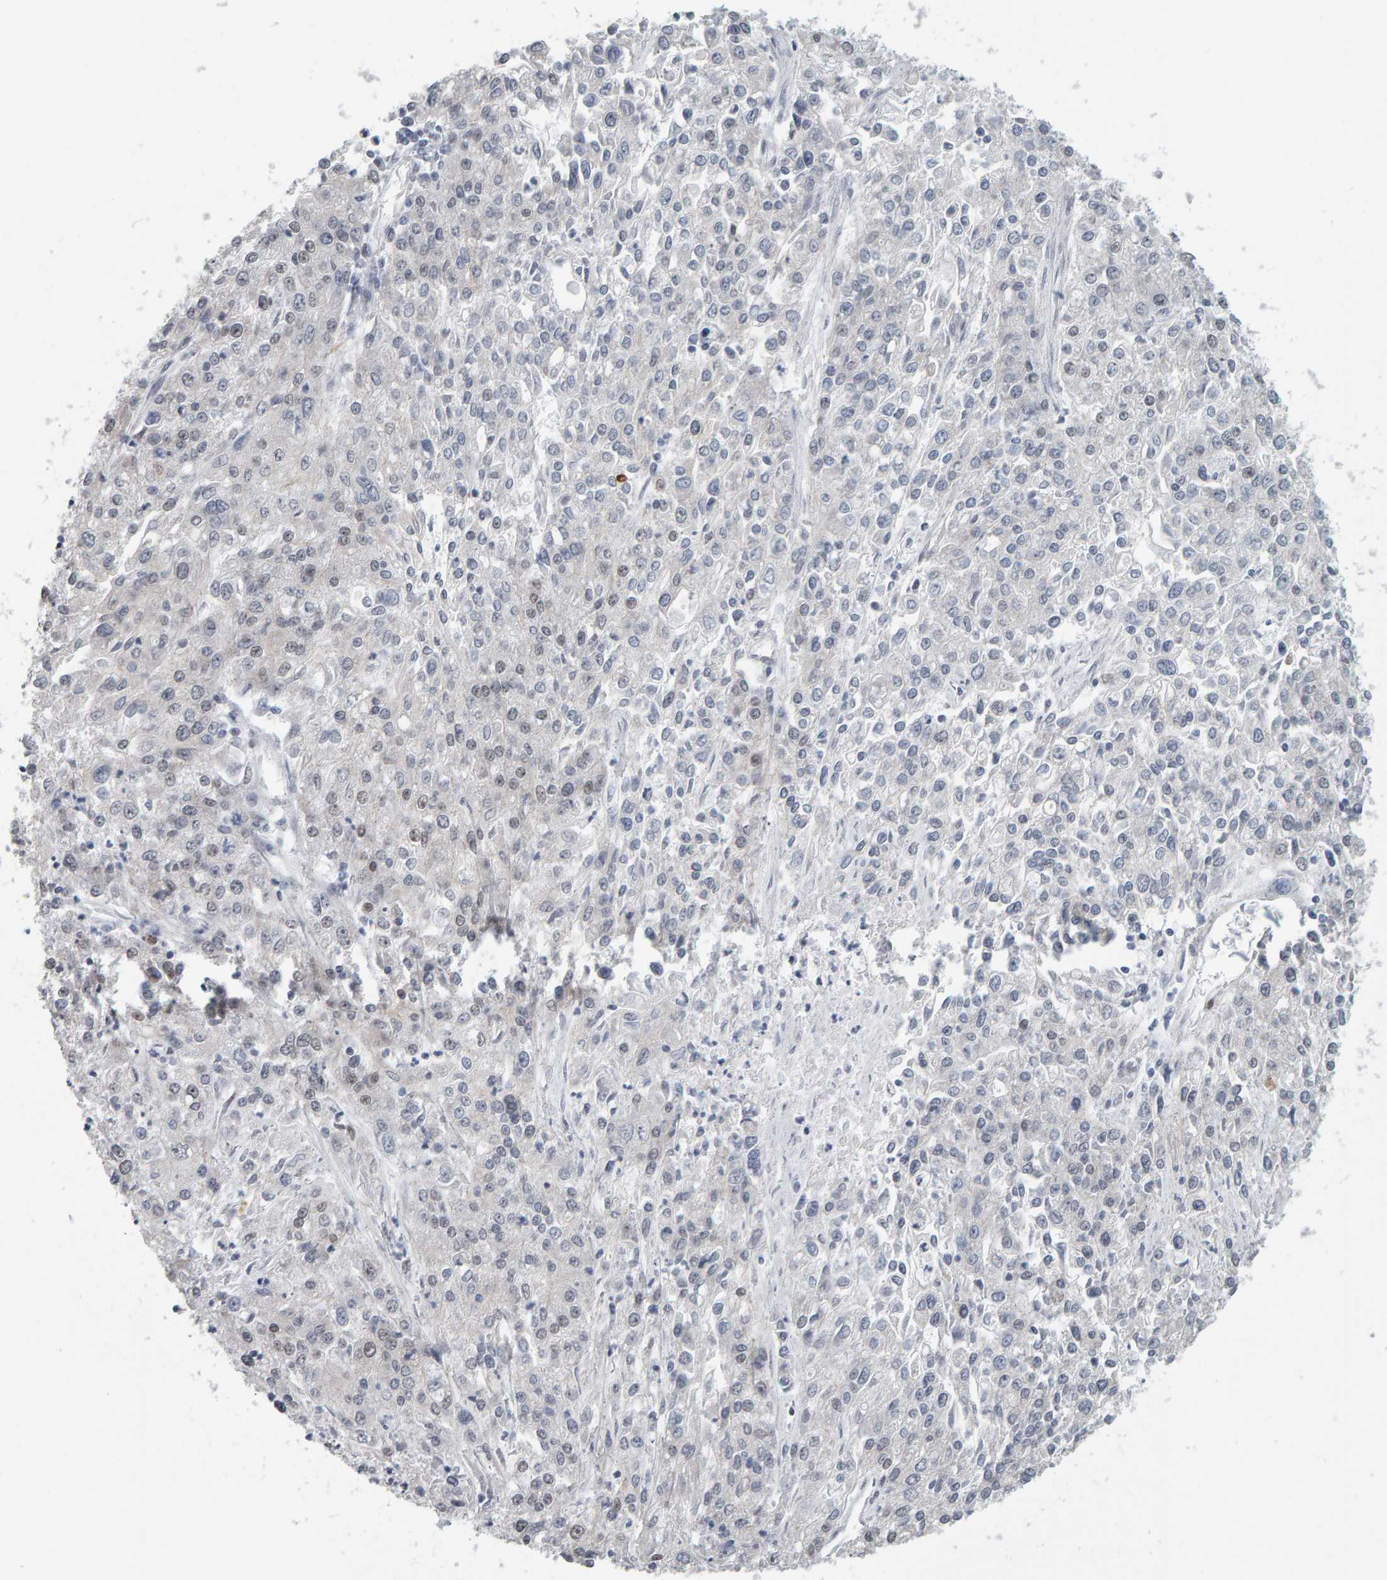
{"staining": {"intensity": "weak", "quantity": "<25%", "location": "nuclear"}, "tissue": "endometrial cancer", "cell_type": "Tumor cells", "image_type": "cancer", "snomed": [{"axis": "morphology", "description": "Adenocarcinoma, NOS"}, {"axis": "topography", "description": "Endometrium"}], "caption": "There is no significant staining in tumor cells of adenocarcinoma (endometrial).", "gene": "ATF7IP", "patient": {"sex": "female", "age": 49}}